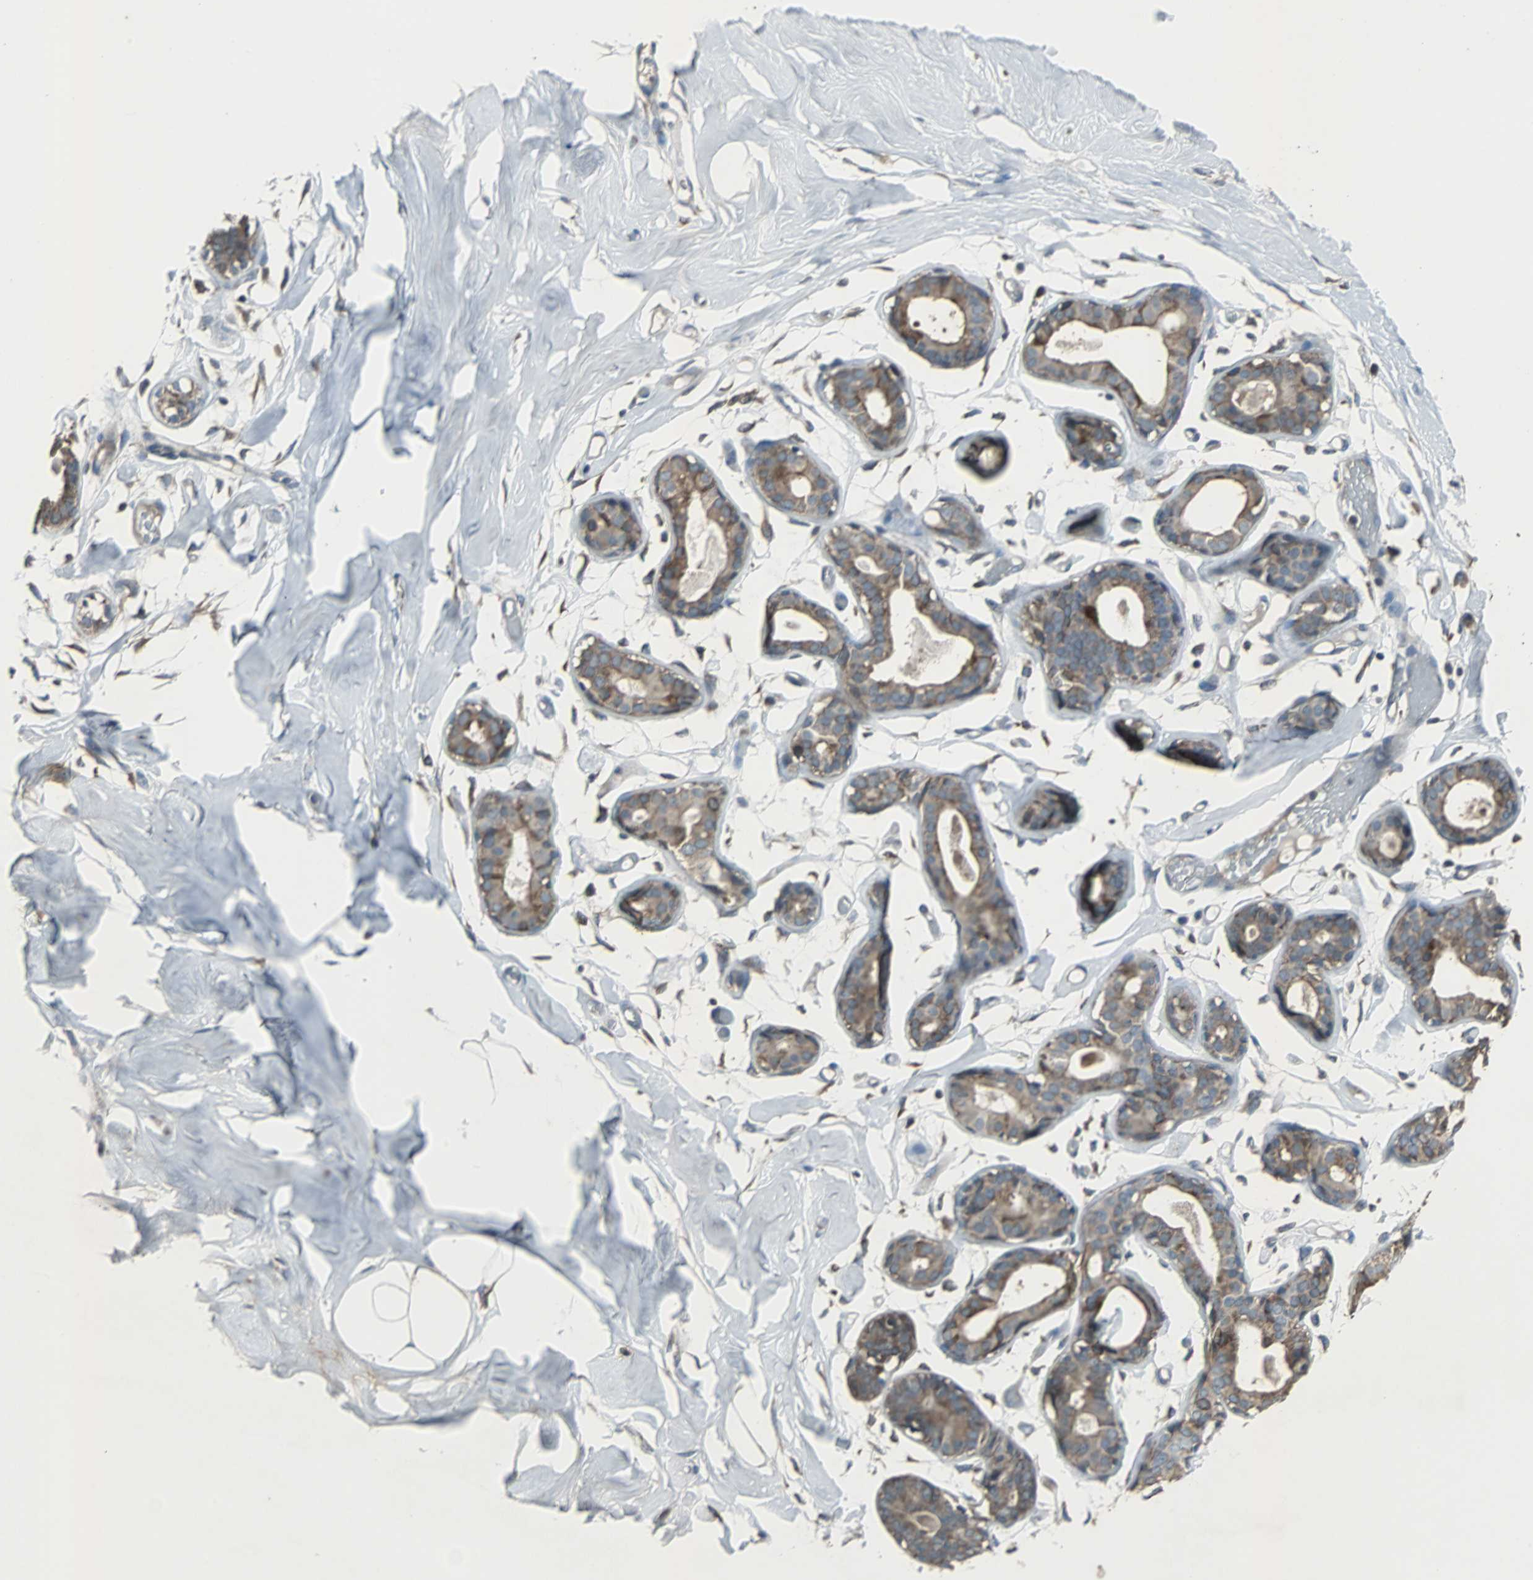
{"staining": {"intensity": "negative", "quantity": "none", "location": "none"}, "tissue": "breast", "cell_type": "Adipocytes", "image_type": "normal", "snomed": [{"axis": "morphology", "description": "Normal tissue, NOS"}, {"axis": "topography", "description": "Breast"}, {"axis": "topography", "description": "Soft tissue"}], "caption": "Image shows no significant protein staining in adipocytes of normal breast.", "gene": "SOS1", "patient": {"sex": "female", "age": 25}}